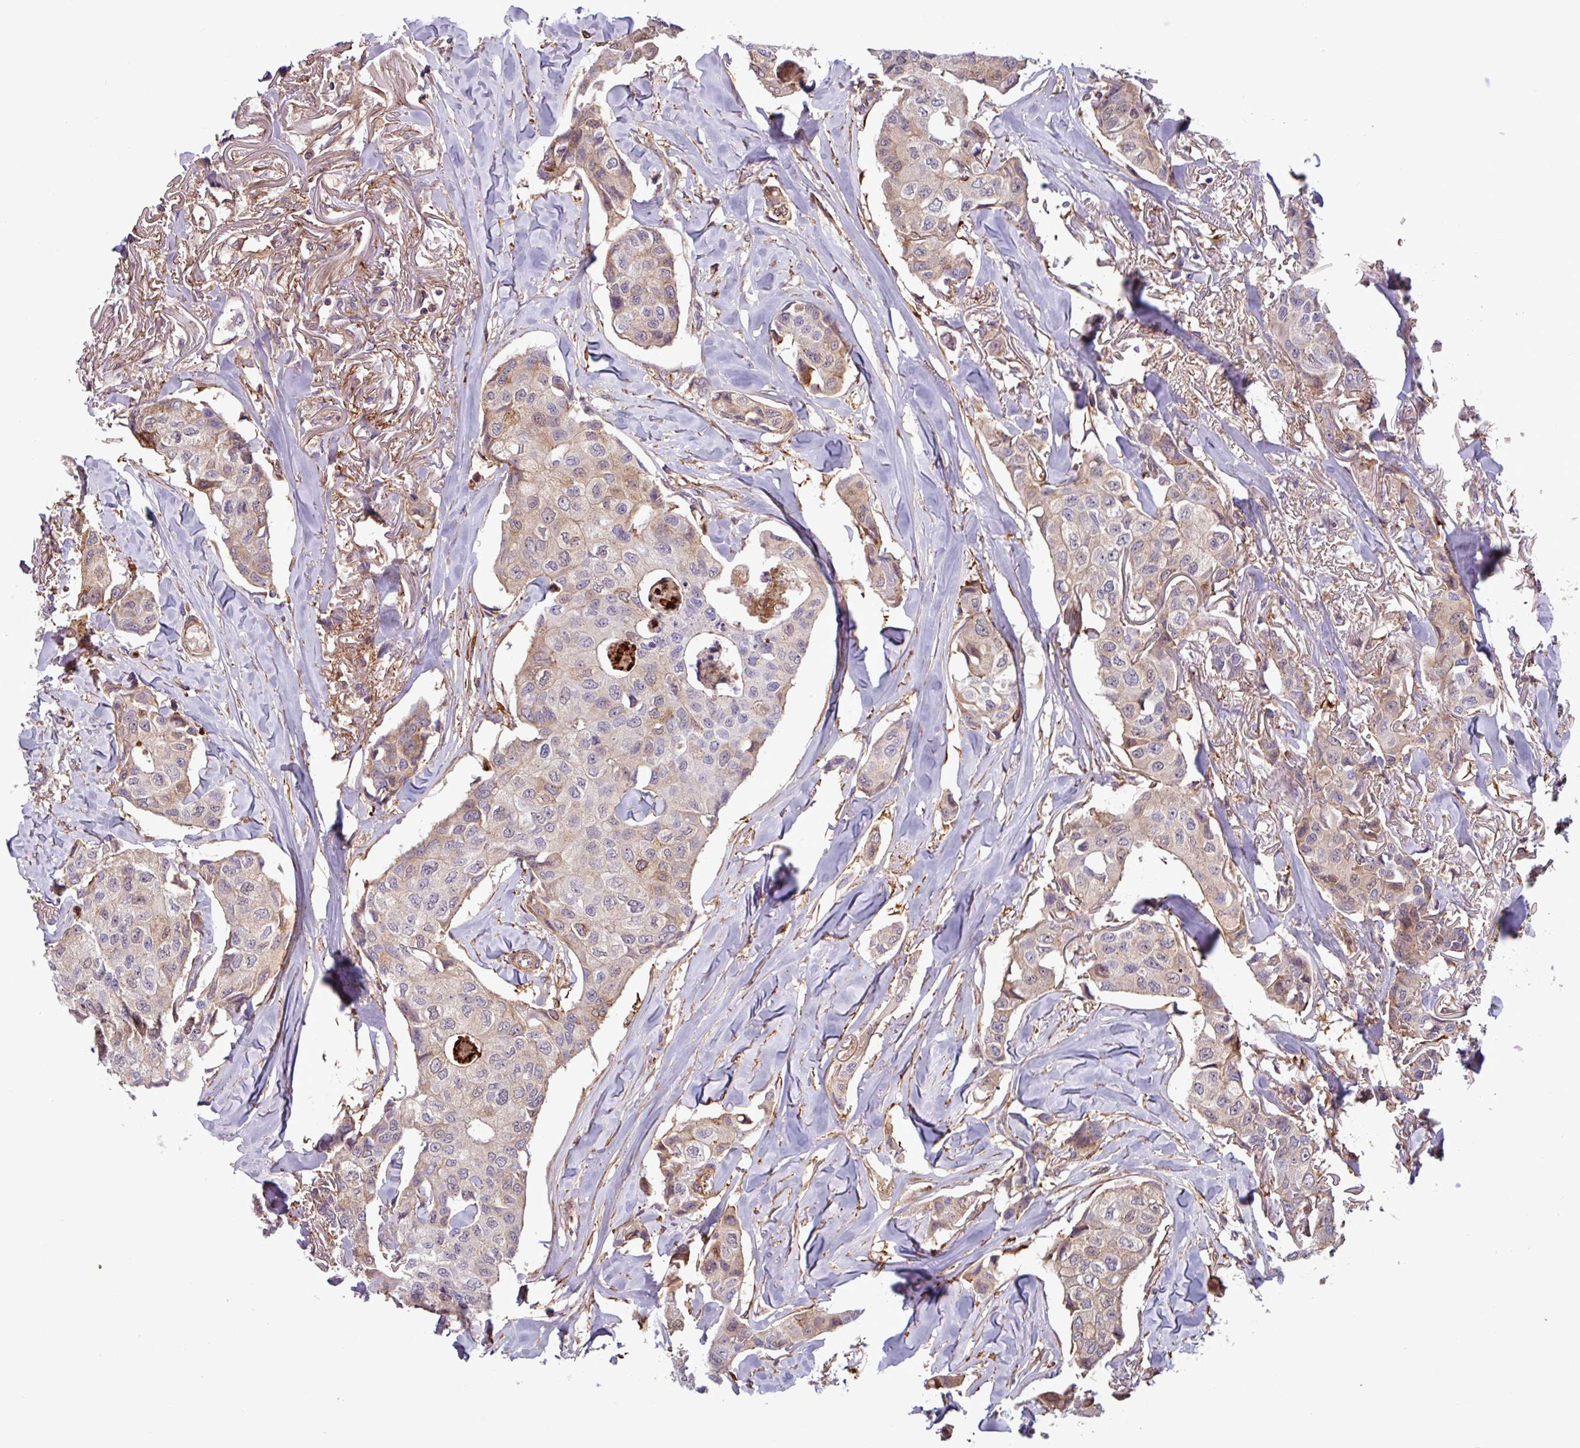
{"staining": {"intensity": "moderate", "quantity": "<25%", "location": "cytoplasmic/membranous"}, "tissue": "breast cancer", "cell_type": "Tumor cells", "image_type": "cancer", "snomed": [{"axis": "morphology", "description": "Duct carcinoma"}, {"axis": "topography", "description": "Breast"}], "caption": "A brown stain highlights moderate cytoplasmic/membranous expression of a protein in breast cancer tumor cells.", "gene": "PCED1A", "patient": {"sex": "female", "age": 80}}